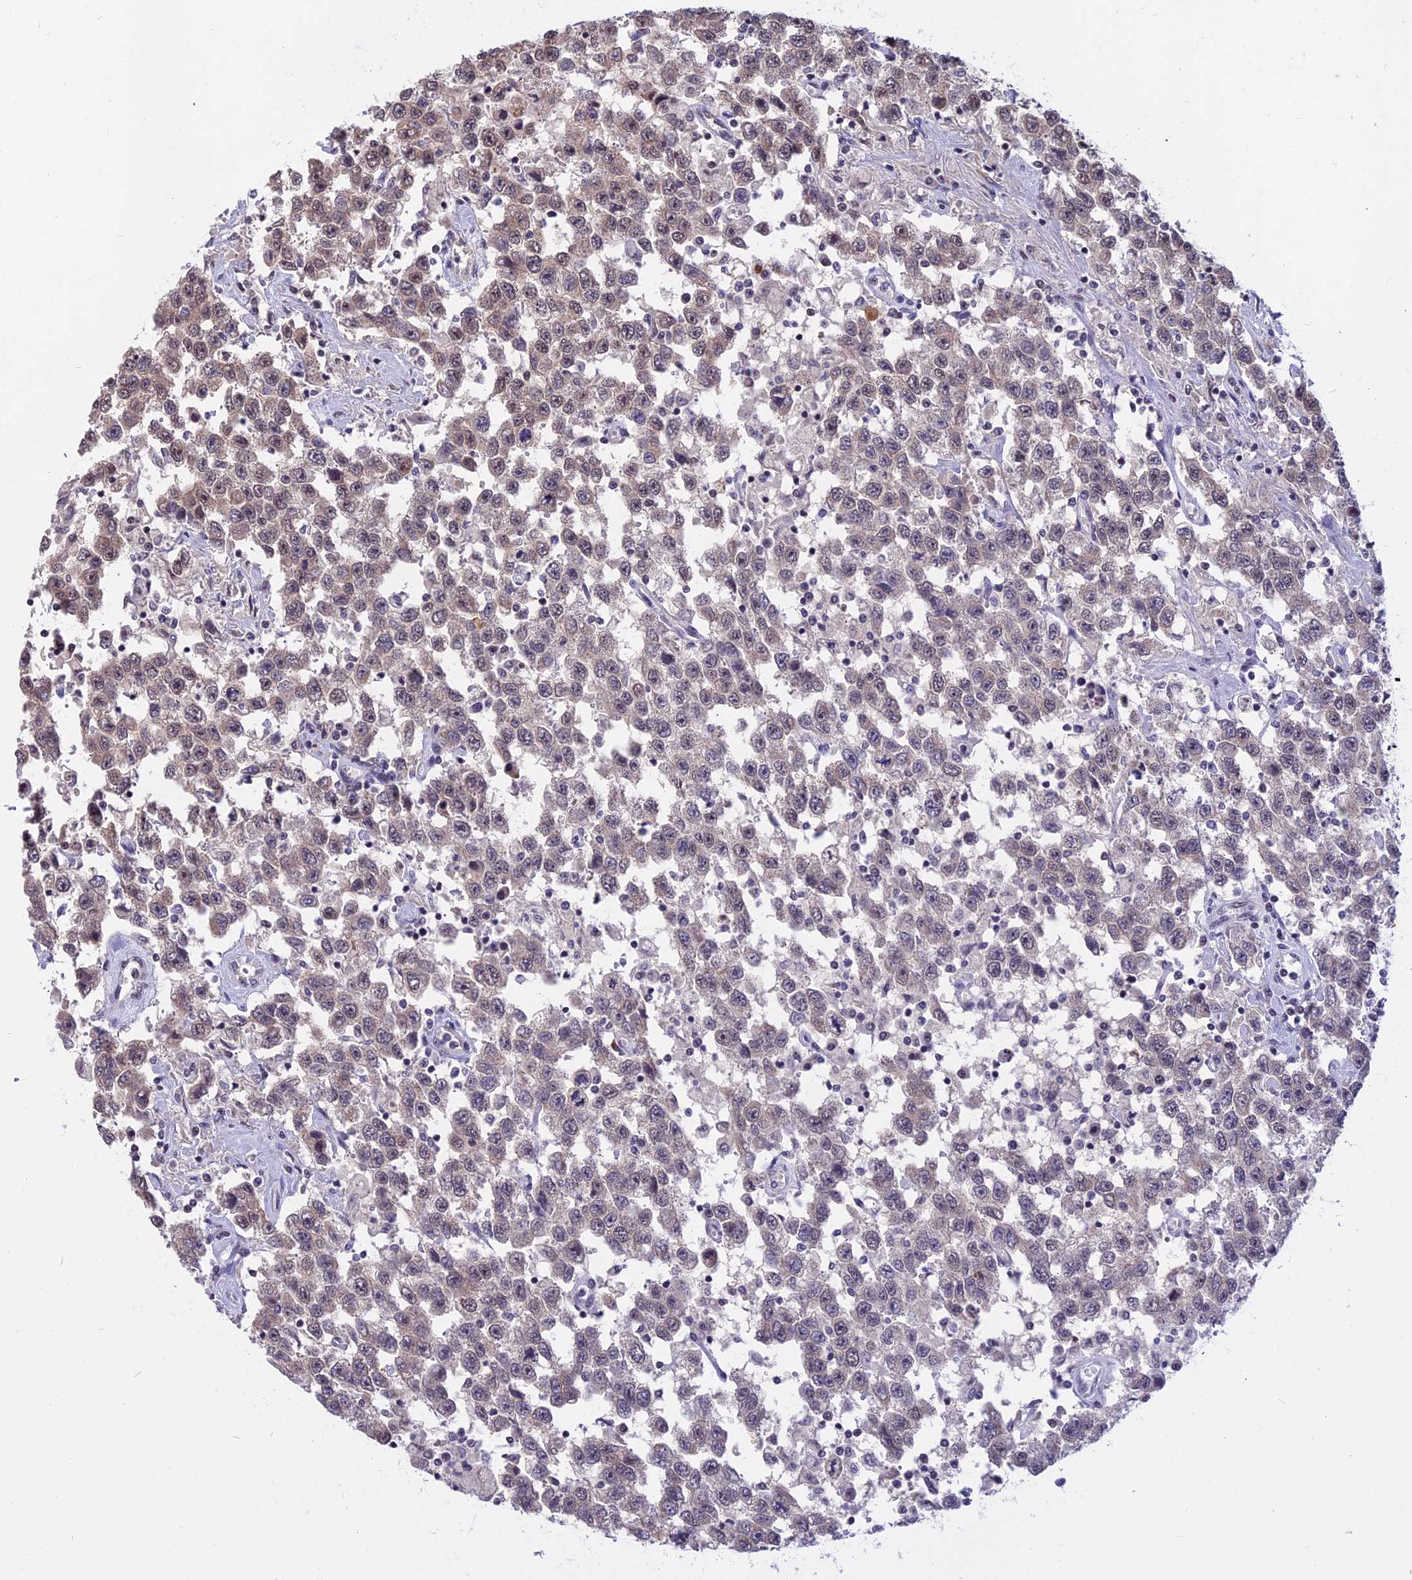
{"staining": {"intensity": "weak", "quantity": "<25%", "location": "cytoplasmic/membranous,nuclear"}, "tissue": "testis cancer", "cell_type": "Tumor cells", "image_type": "cancer", "snomed": [{"axis": "morphology", "description": "Seminoma, NOS"}, {"axis": "topography", "description": "Testis"}], "caption": "Immunohistochemical staining of human seminoma (testis) shows no significant expression in tumor cells.", "gene": "CCDC113", "patient": {"sex": "male", "age": 41}}